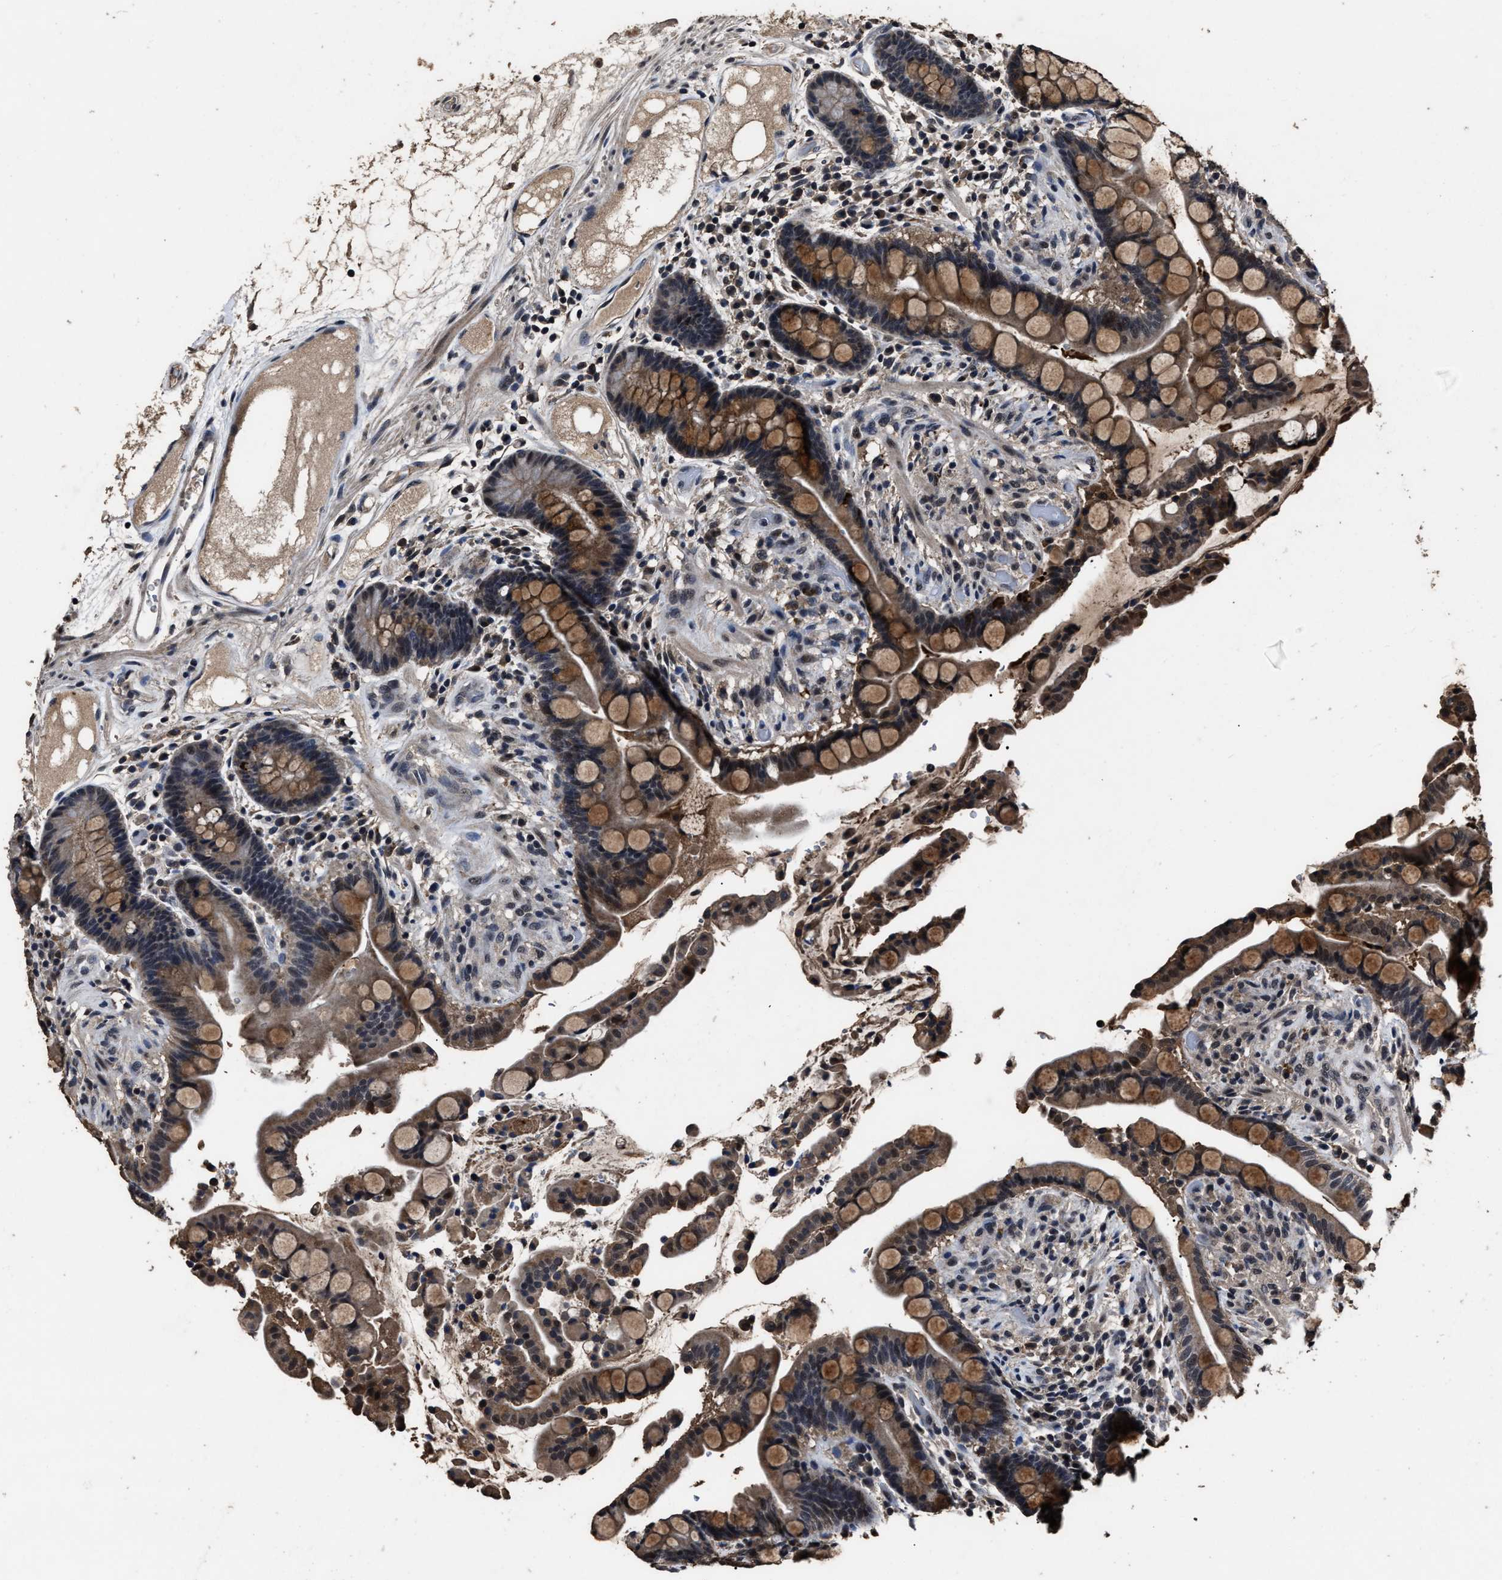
{"staining": {"intensity": "weak", "quantity": "<25%", "location": "cytoplasmic/membranous,nuclear"}, "tissue": "colon", "cell_type": "Endothelial cells", "image_type": "normal", "snomed": [{"axis": "morphology", "description": "Normal tissue, NOS"}, {"axis": "topography", "description": "Colon"}], "caption": "Immunohistochemical staining of normal colon exhibits no significant positivity in endothelial cells. (Stains: DAB immunohistochemistry (IHC) with hematoxylin counter stain, Microscopy: brightfield microscopy at high magnification).", "gene": "RSBN1L", "patient": {"sex": "male", "age": 73}}